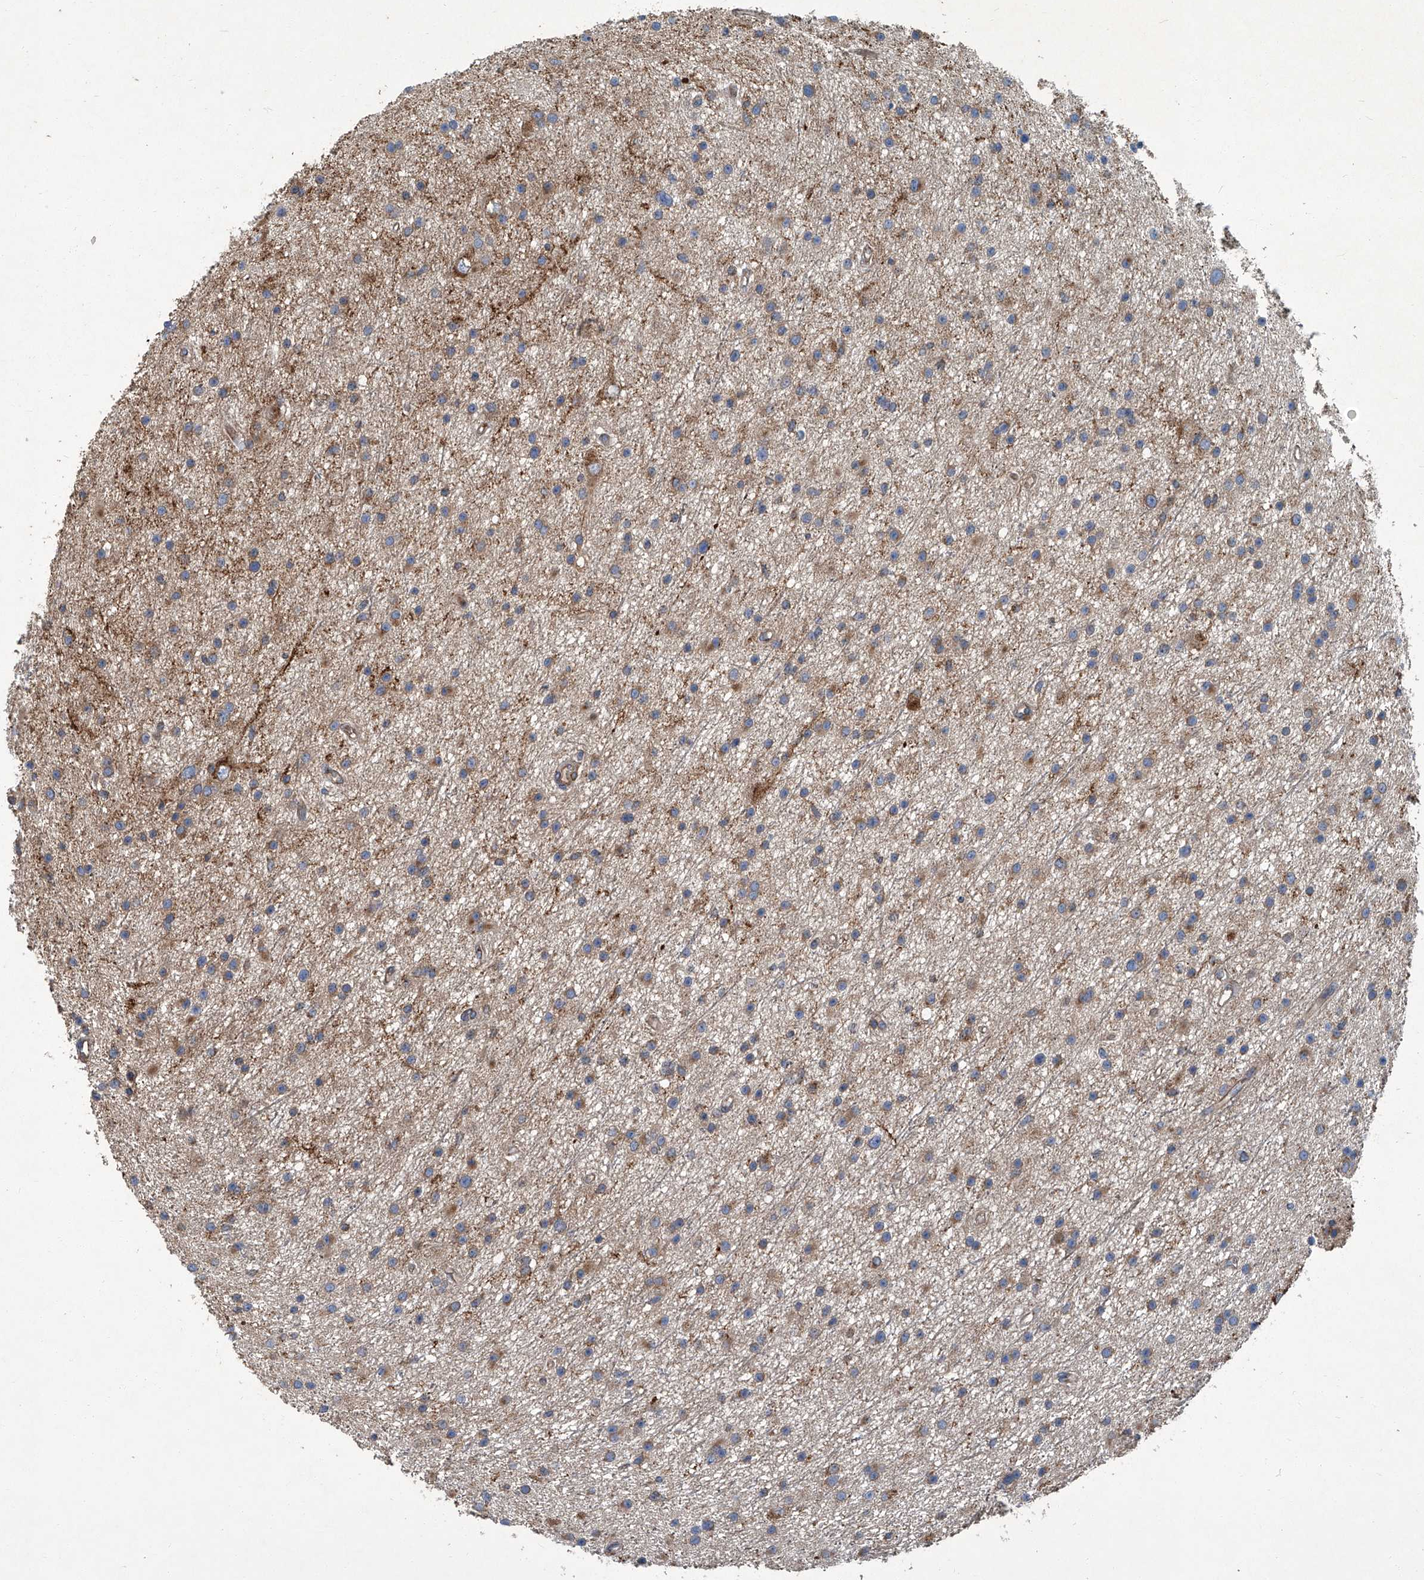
{"staining": {"intensity": "moderate", "quantity": "25%-75%", "location": "cytoplasmic/membranous"}, "tissue": "glioma", "cell_type": "Tumor cells", "image_type": "cancer", "snomed": [{"axis": "morphology", "description": "Glioma, malignant, Low grade"}, {"axis": "topography", "description": "Cerebral cortex"}], "caption": "Immunohistochemistry (IHC) micrograph of malignant glioma (low-grade) stained for a protein (brown), which demonstrates medium levels of moderate cytoplasmic/membranous staining in approximately 25%-75% of tumor cells.", "gene": "PIGH", "patient": {"sex": "female", "age": 39}}